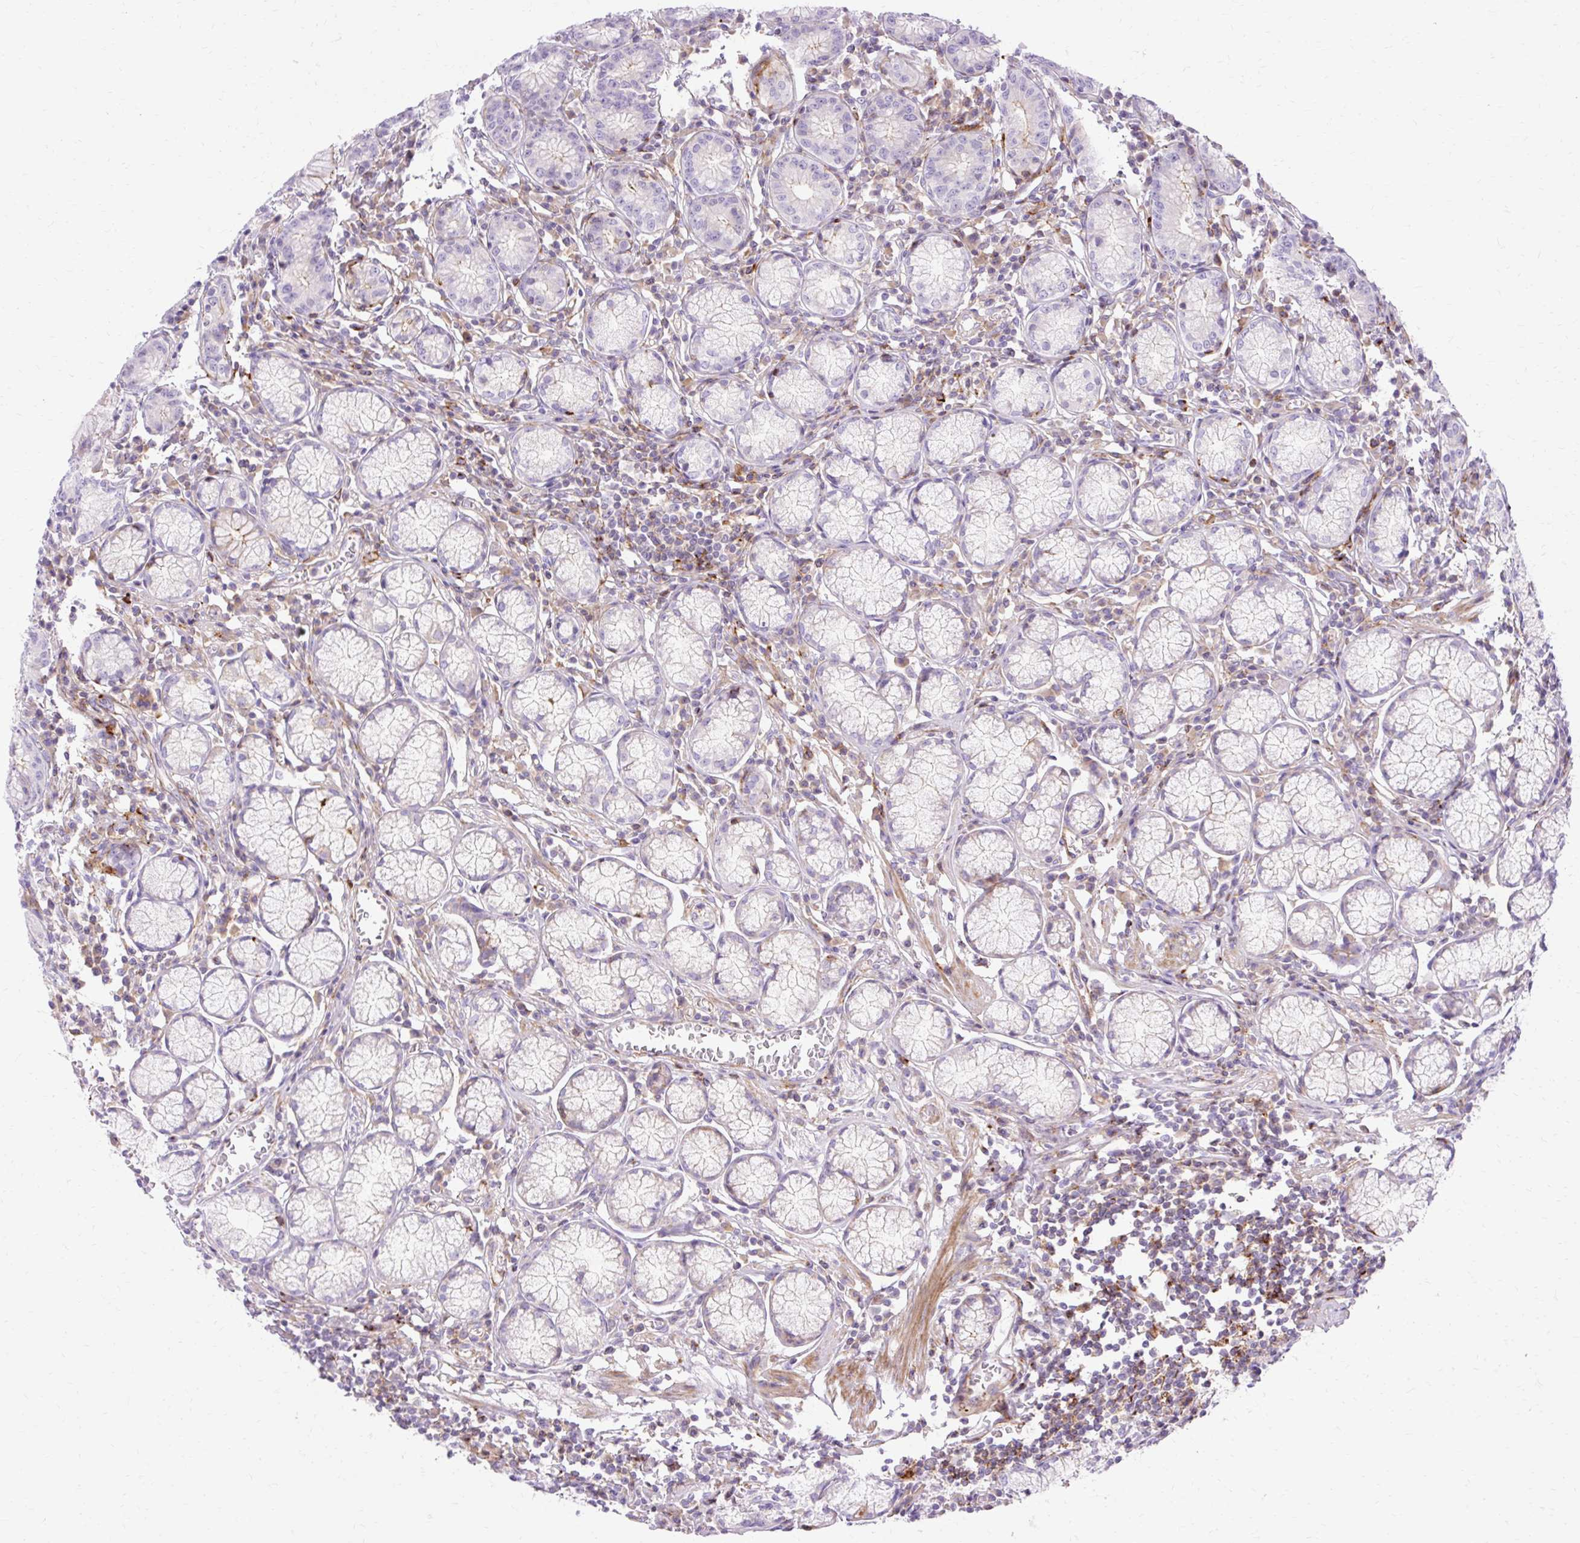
{"staining": {"intensity": "moderate", "quantity": "<25%", "location": "cytoplasmic/membranous"}, "tissue": "stomach", "cell_type": "Glandular cells", "image_type": "normal", "snomed": [{"axis": "morphology", "description": "Normal tissue, NOS"}, {"axis": "topography", "description": "Stomach"}], "caption": "DAB immunohistochemical staining of unremarkable human stomach reveals moderate cytoplasmic/membranous protein expression in approximately <25% of glandular cells.", "gene": "CORO7", "patient": {"sex": "male", "age": 55}}